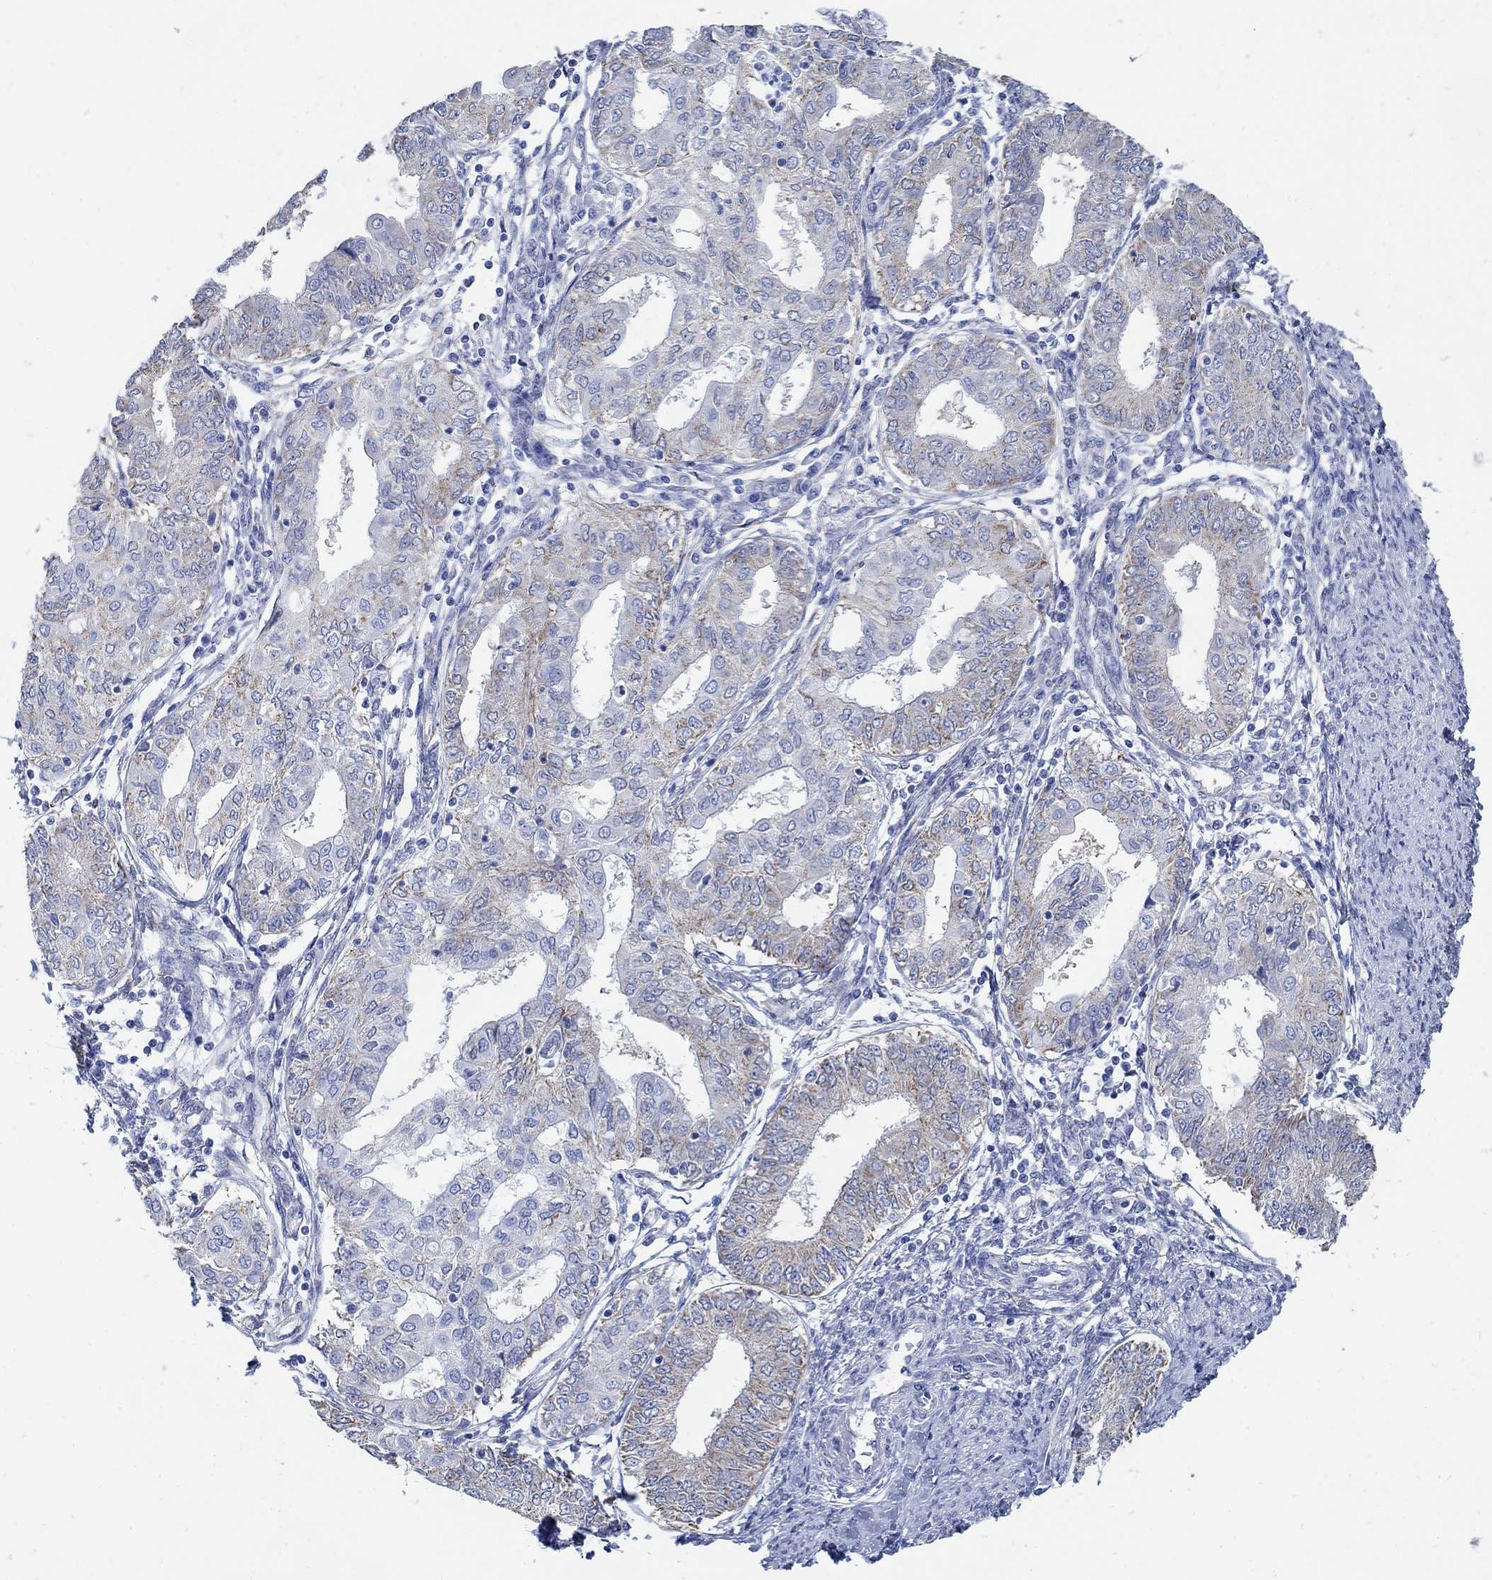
{"staining": {"intensity": "moderate", "quantity": "<25%", "location": "cytoplasmic/membranous"}, "tissue": "endometrial cancer", "cell_type": "Tumor cells", "image_type": "cancer", "snomed": [{"axis": "morphology", "description": "Adenocarcinoma, NOS"}, {"axis": "topography", "description": "Endometrium"}], "caption": "Adenocarcinoma (endometrial) stained with IHC displays moderate cytoplasmic/membranous staining in about <25% of tumor cells. (DAB IHC, brown staining for protein, blue staining for nuclei).", "gene": "ZDHHC14", "patient": {"sex": "female", "age": 68}}